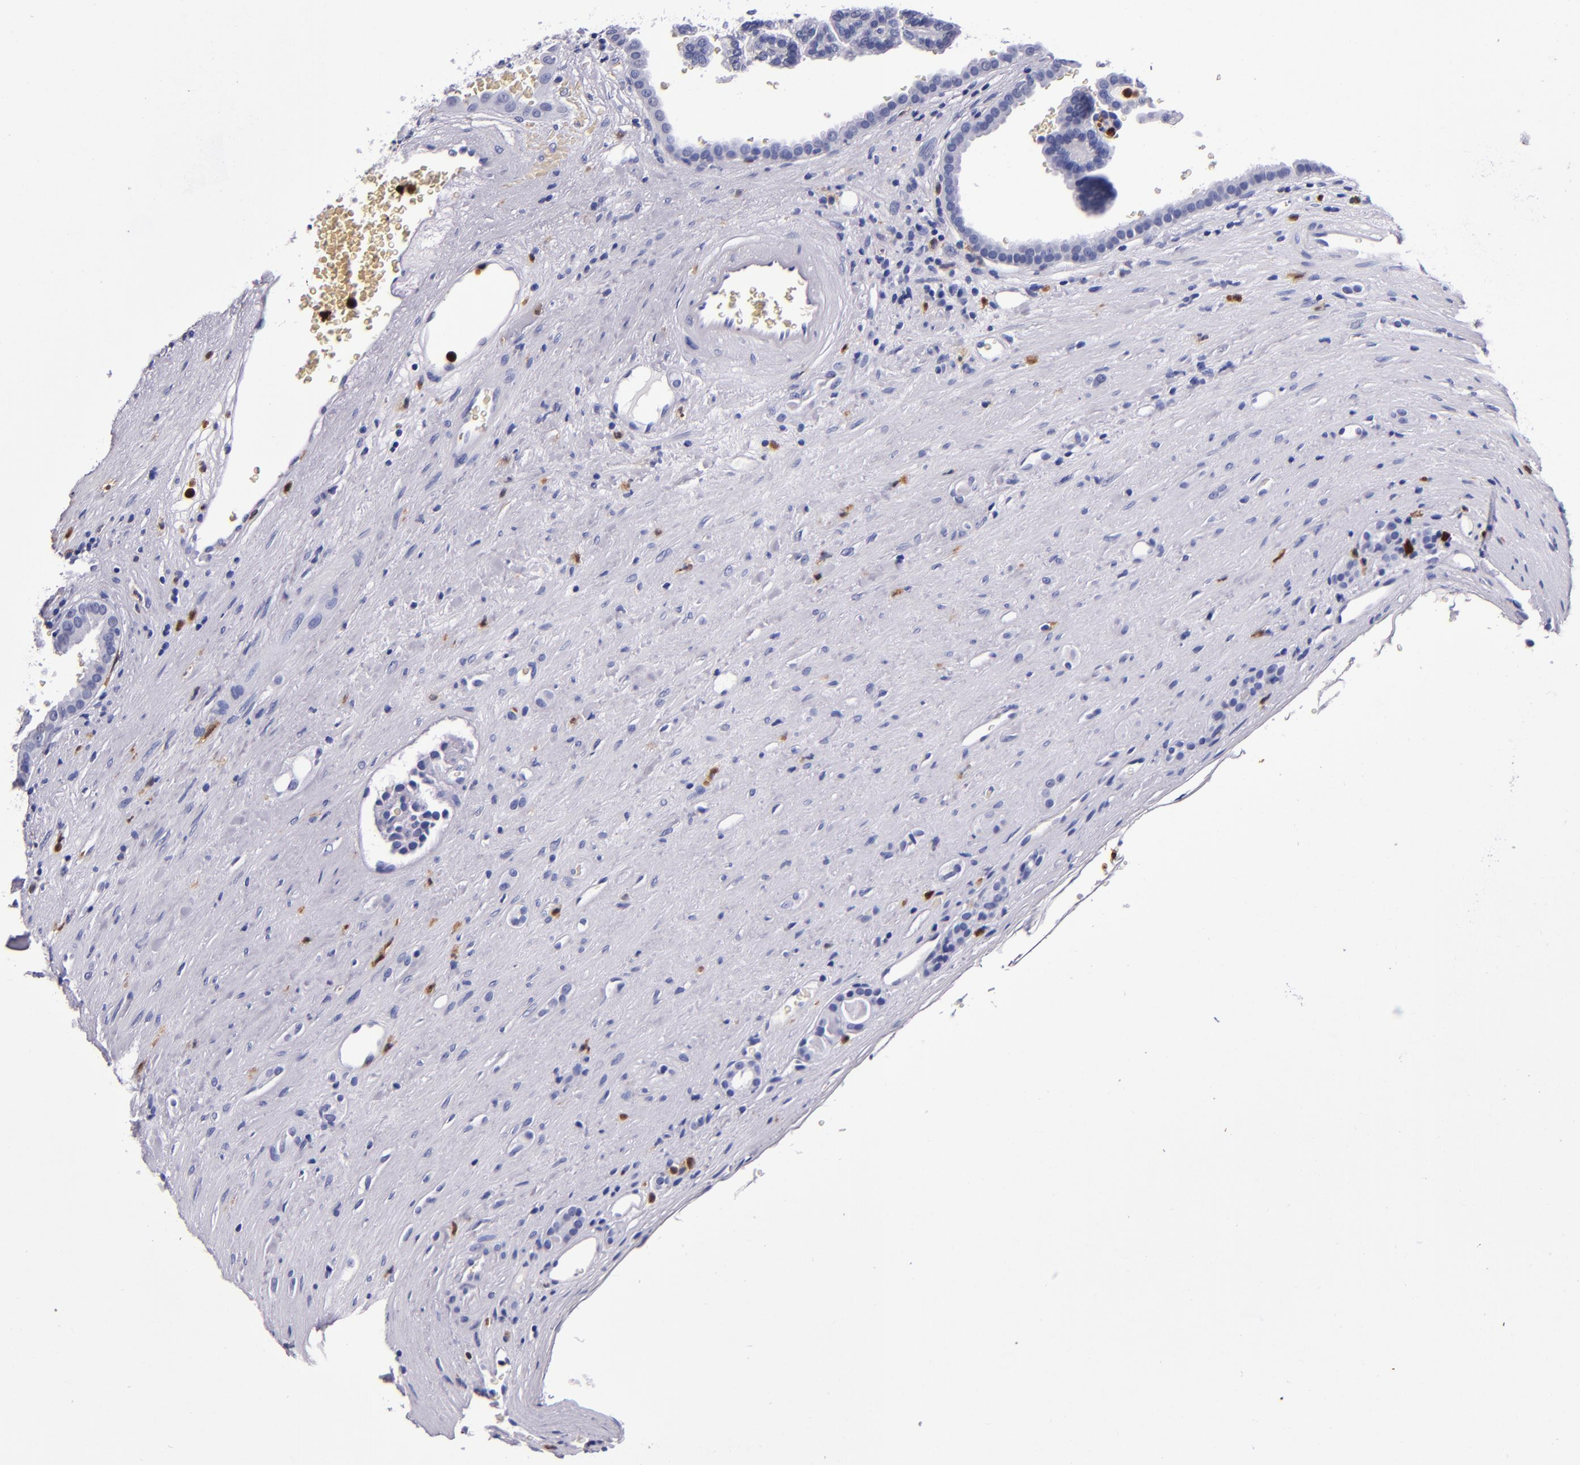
{"staining": {"intensity": "negative", "quantity": "none", "location": "none"}, "tissue": "renal cancer", "cell_type": "Tumor cells", "image_type": "cancer", "snomed": [{"axis": "morphology", "description": "Adenocarcinoma, NOS"}, {"axis": "topography", "description": "Kidney"}], "caption": "Tumor cells show no significant staining in renal cancer.", "gene": "S100A8", "patient": {"sex": "male", "age": 61}}